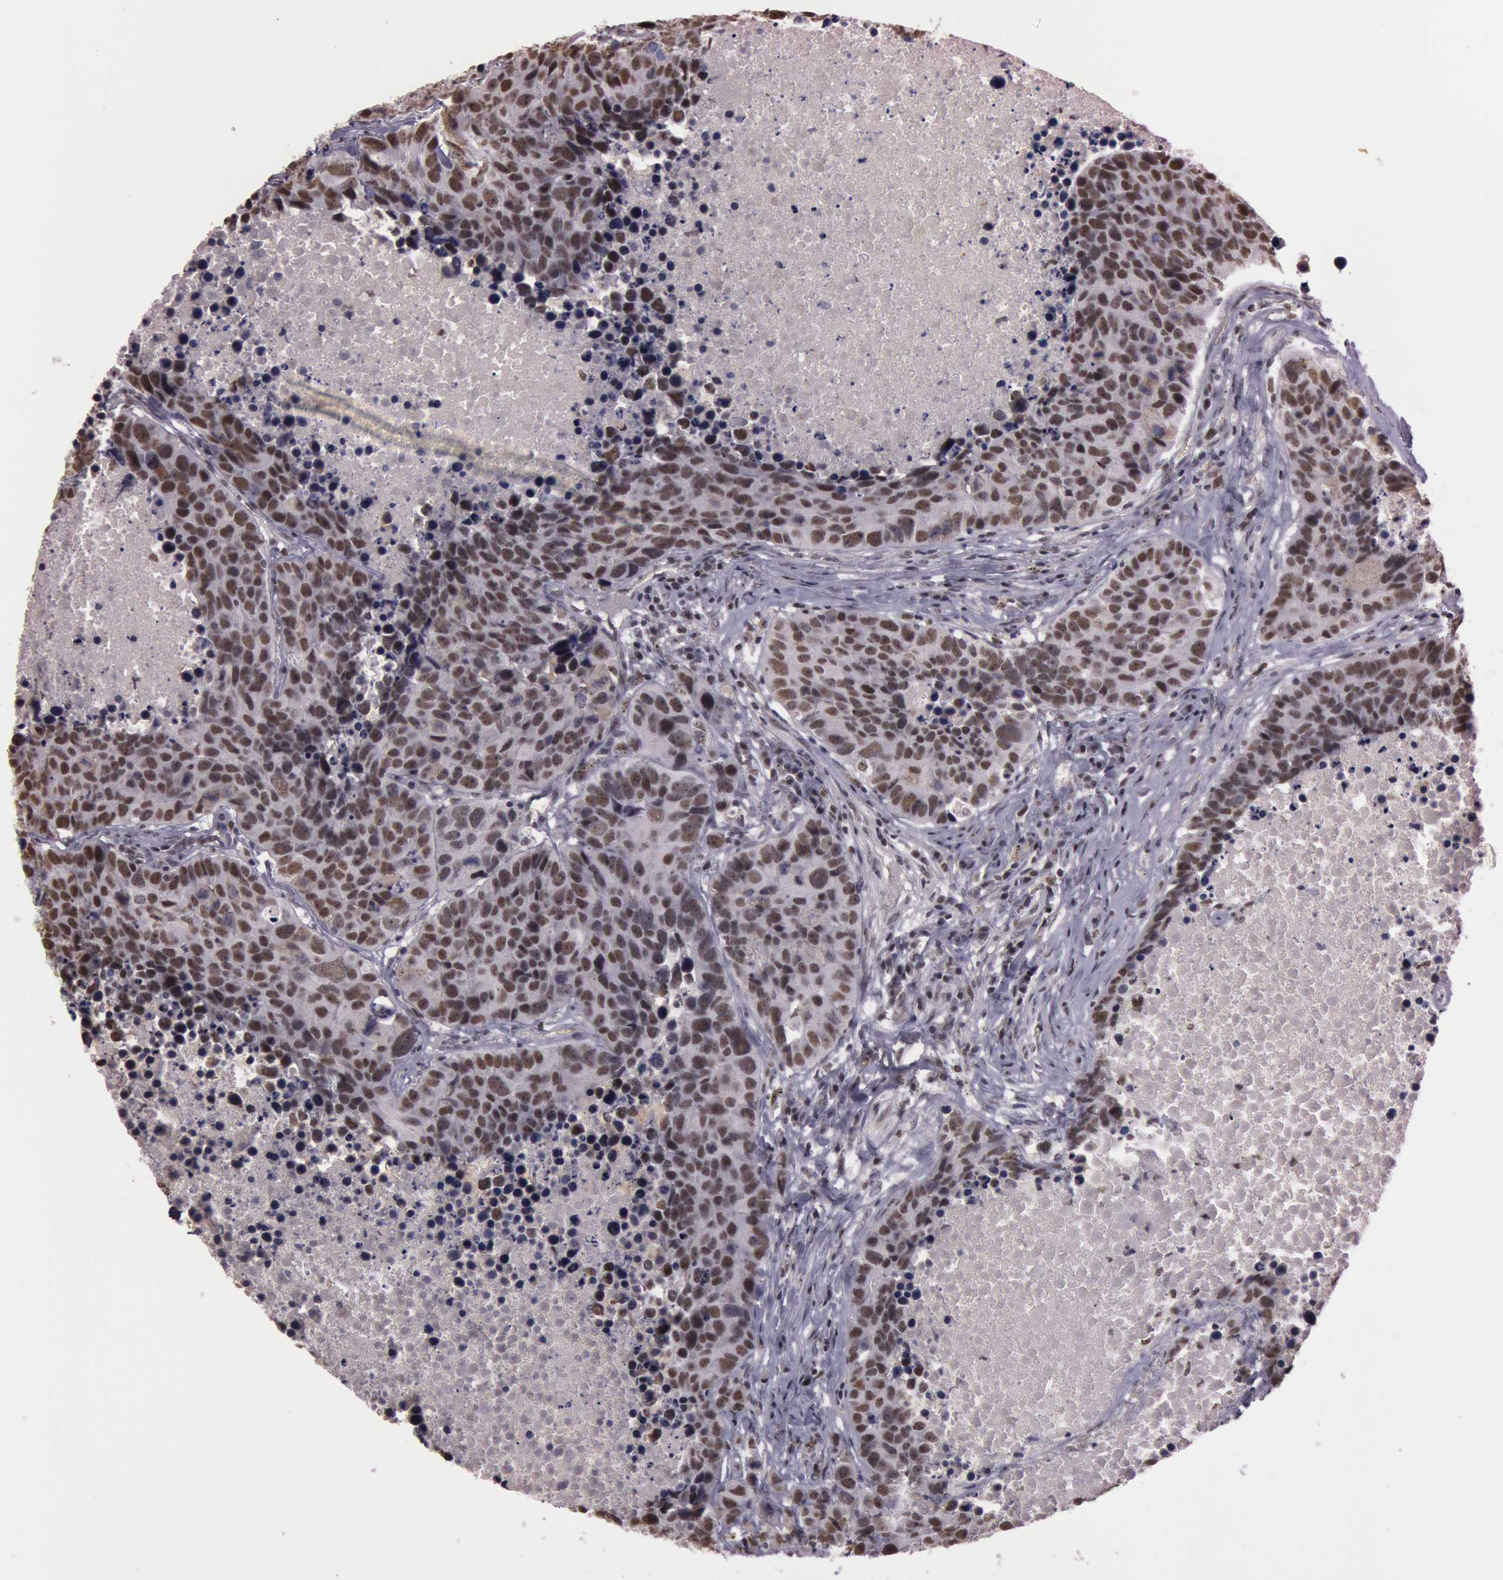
{"staining": {"intensity": "moderate", "quantity": ">75%", "location": "nuclear"}, "tissue": "lung cancer", "cell_type": "Tumor cells", "image_type": "cancer", "snomed": [{"axis": "morphology", "description": "Carcinoid, malignant, NOS"}, {"axis": "topography", "description": "Lung"}], "caption": "Tumor cells reveal medium levels of moderate nuclear staining in approximately >75% of cells in human lung carcinoid (malignant). (brown staining indicates protein expression, while blue staining denotes nuclei).", "gene": "TASL", "patient": {"sex": "male", "age": 60}}